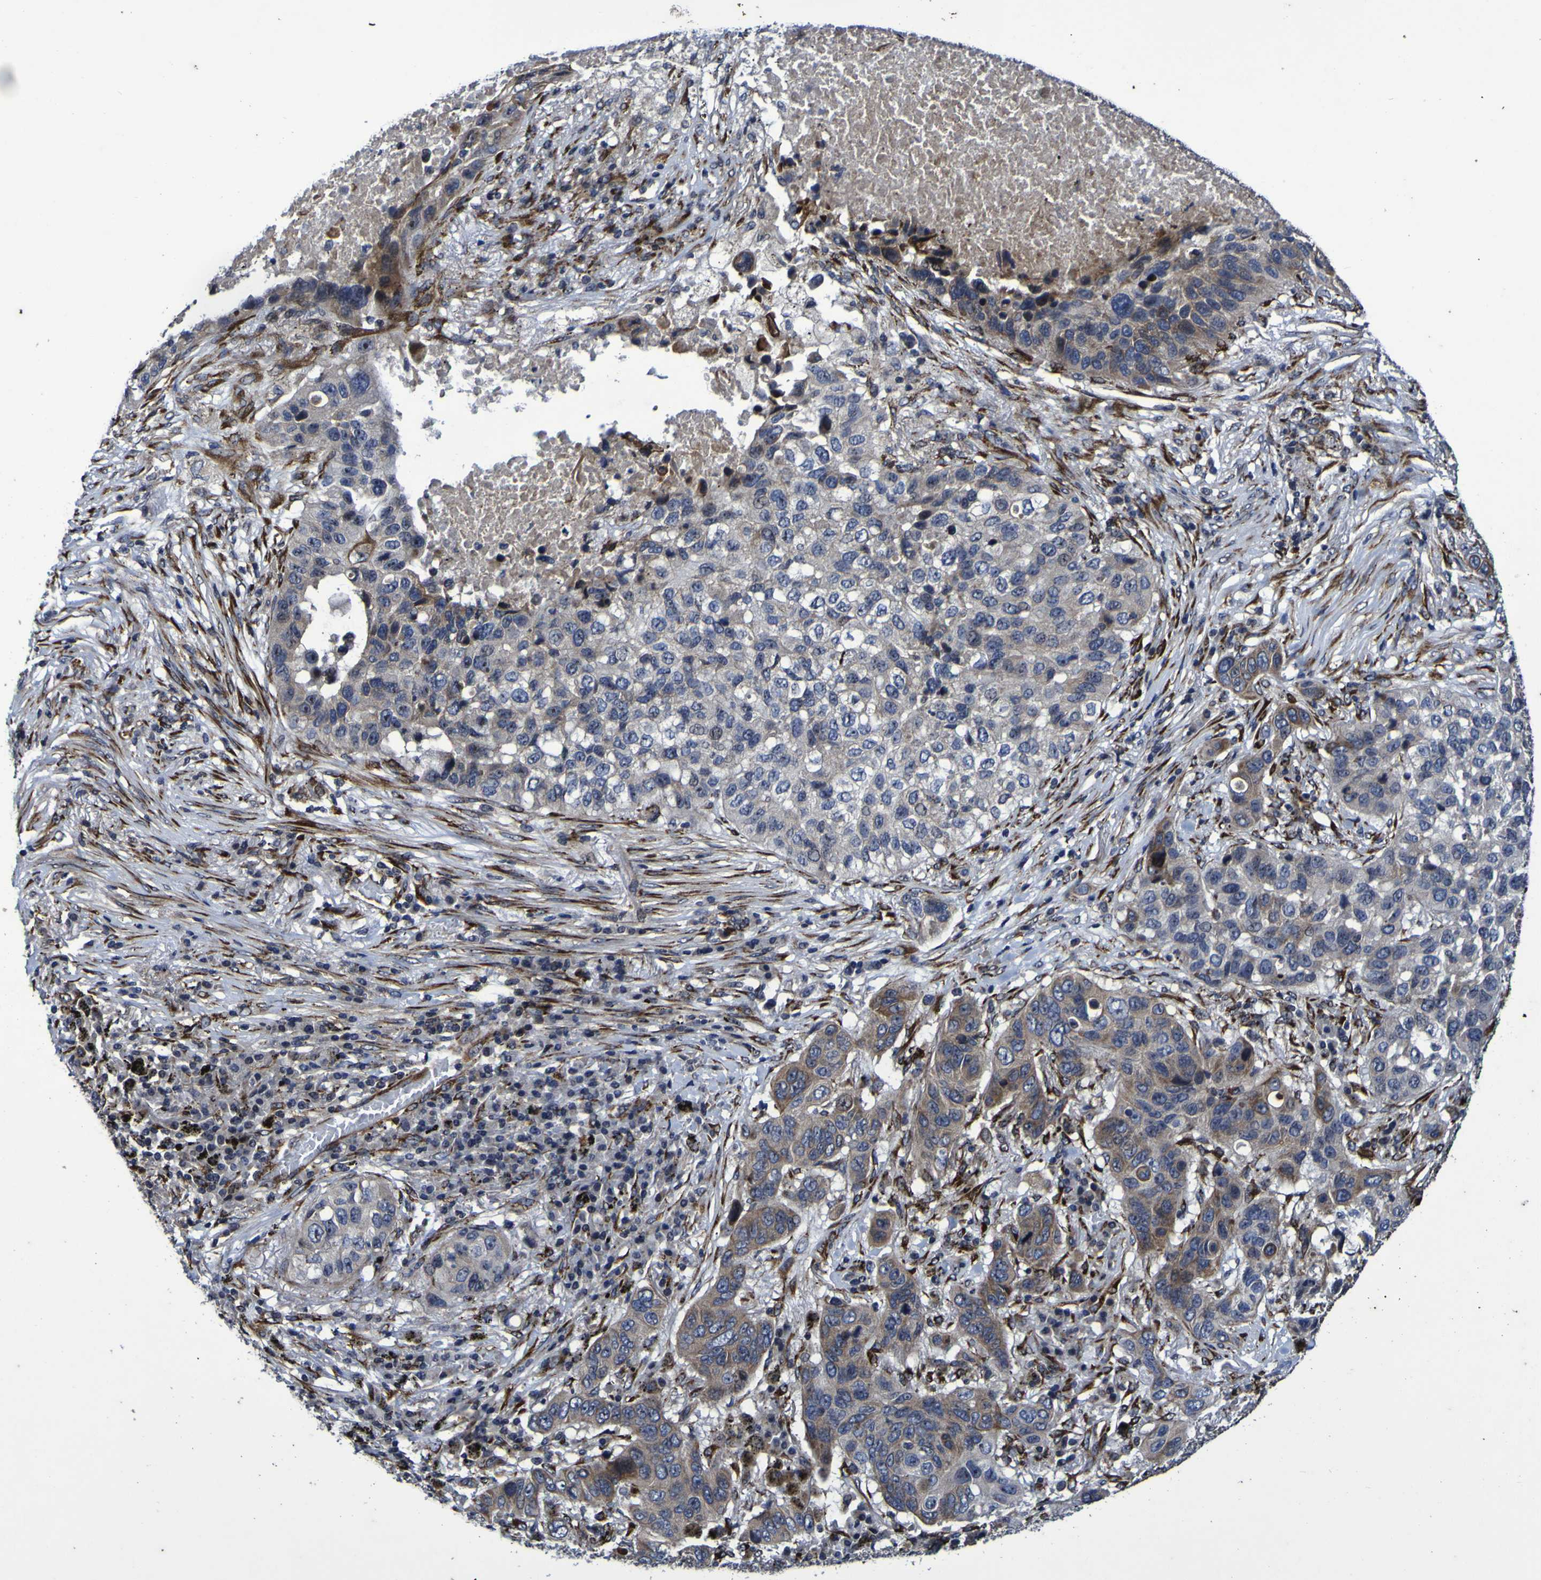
{"staining": {"intensity": "moderate", "quantity": "<25%", "location": "cytoplasmic/membranous"}, "tissue": "lung cancer", "cell_type": "Tumor cells", "image_type": "cancer", "snomed": [{"axis": "morphology", "description": "Squamous cell carcinoma, NOS"}, {"axis": "topography", "description": "Lung"}], "caption": "Immunohistochemical staining of lung squamous cell carcinoma exhibits moderate cytoplasmic/membranous protein positivity in approximately <25% of tumor cells.", "gene": "P3H1", "patient": {"sex": "male", "age": 57}}